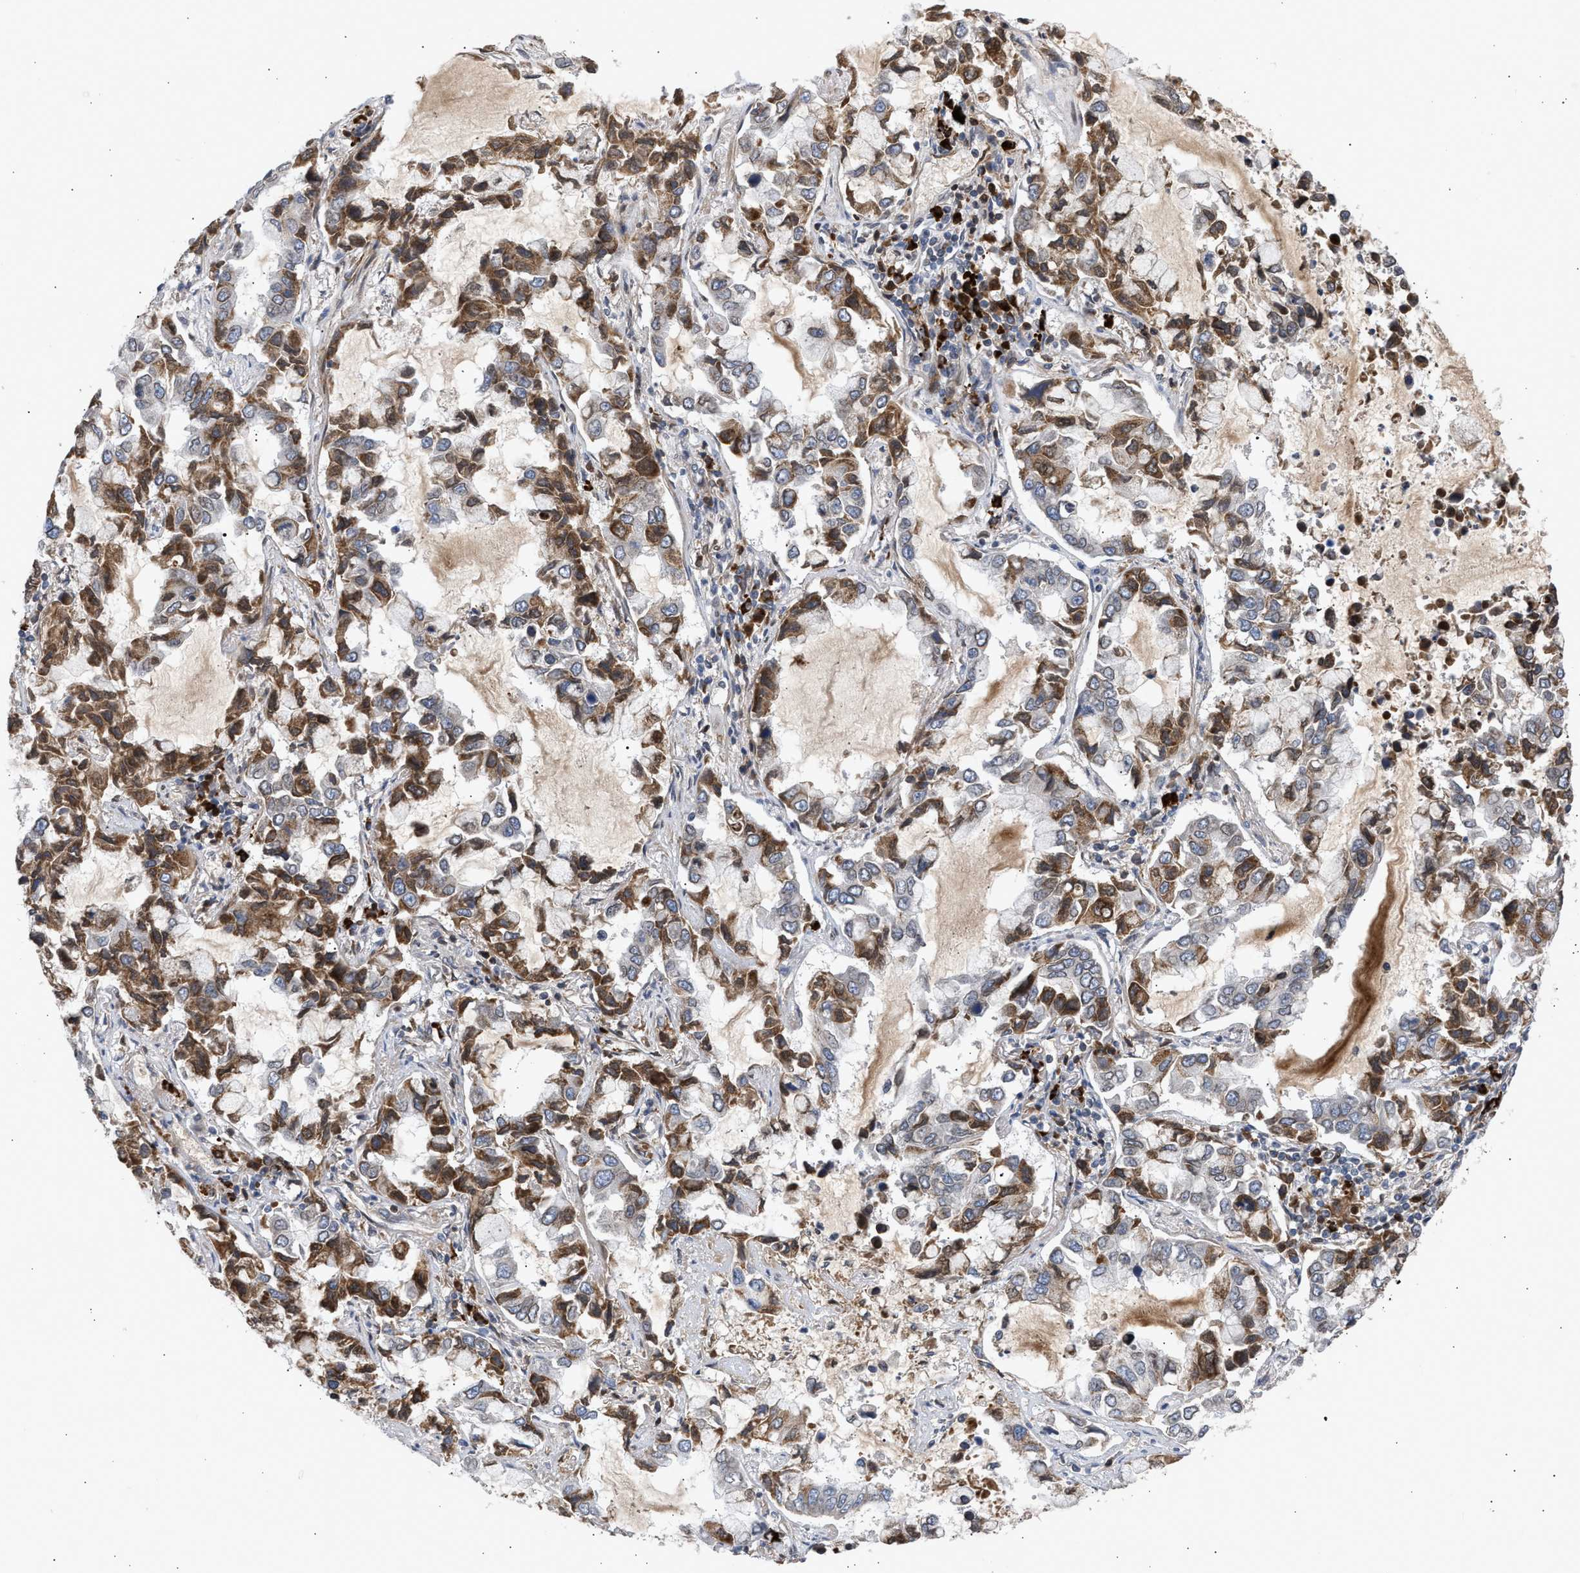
{"staining": {"intensity": "moderate", "quantity": ">75%", "location": "cytoplasmic/membranous"}, "tissue": "lung cancer", "cell_type": "Tumor cells", "image_type": "cancer", "snomed": [{"axis": "morphology", "description": "Adenocarcinoma, NOS"}, {"axis": "topography", "description": "Lung"}], "caption": "This is a micrograph of immunohistochemistry (IHC) staining of lung cancer, which shows moderate staining in the cytoplasmic/membranous of tumor cells.", "gene": "NUP62", "patient": {"sex": "male", "age": 64}}